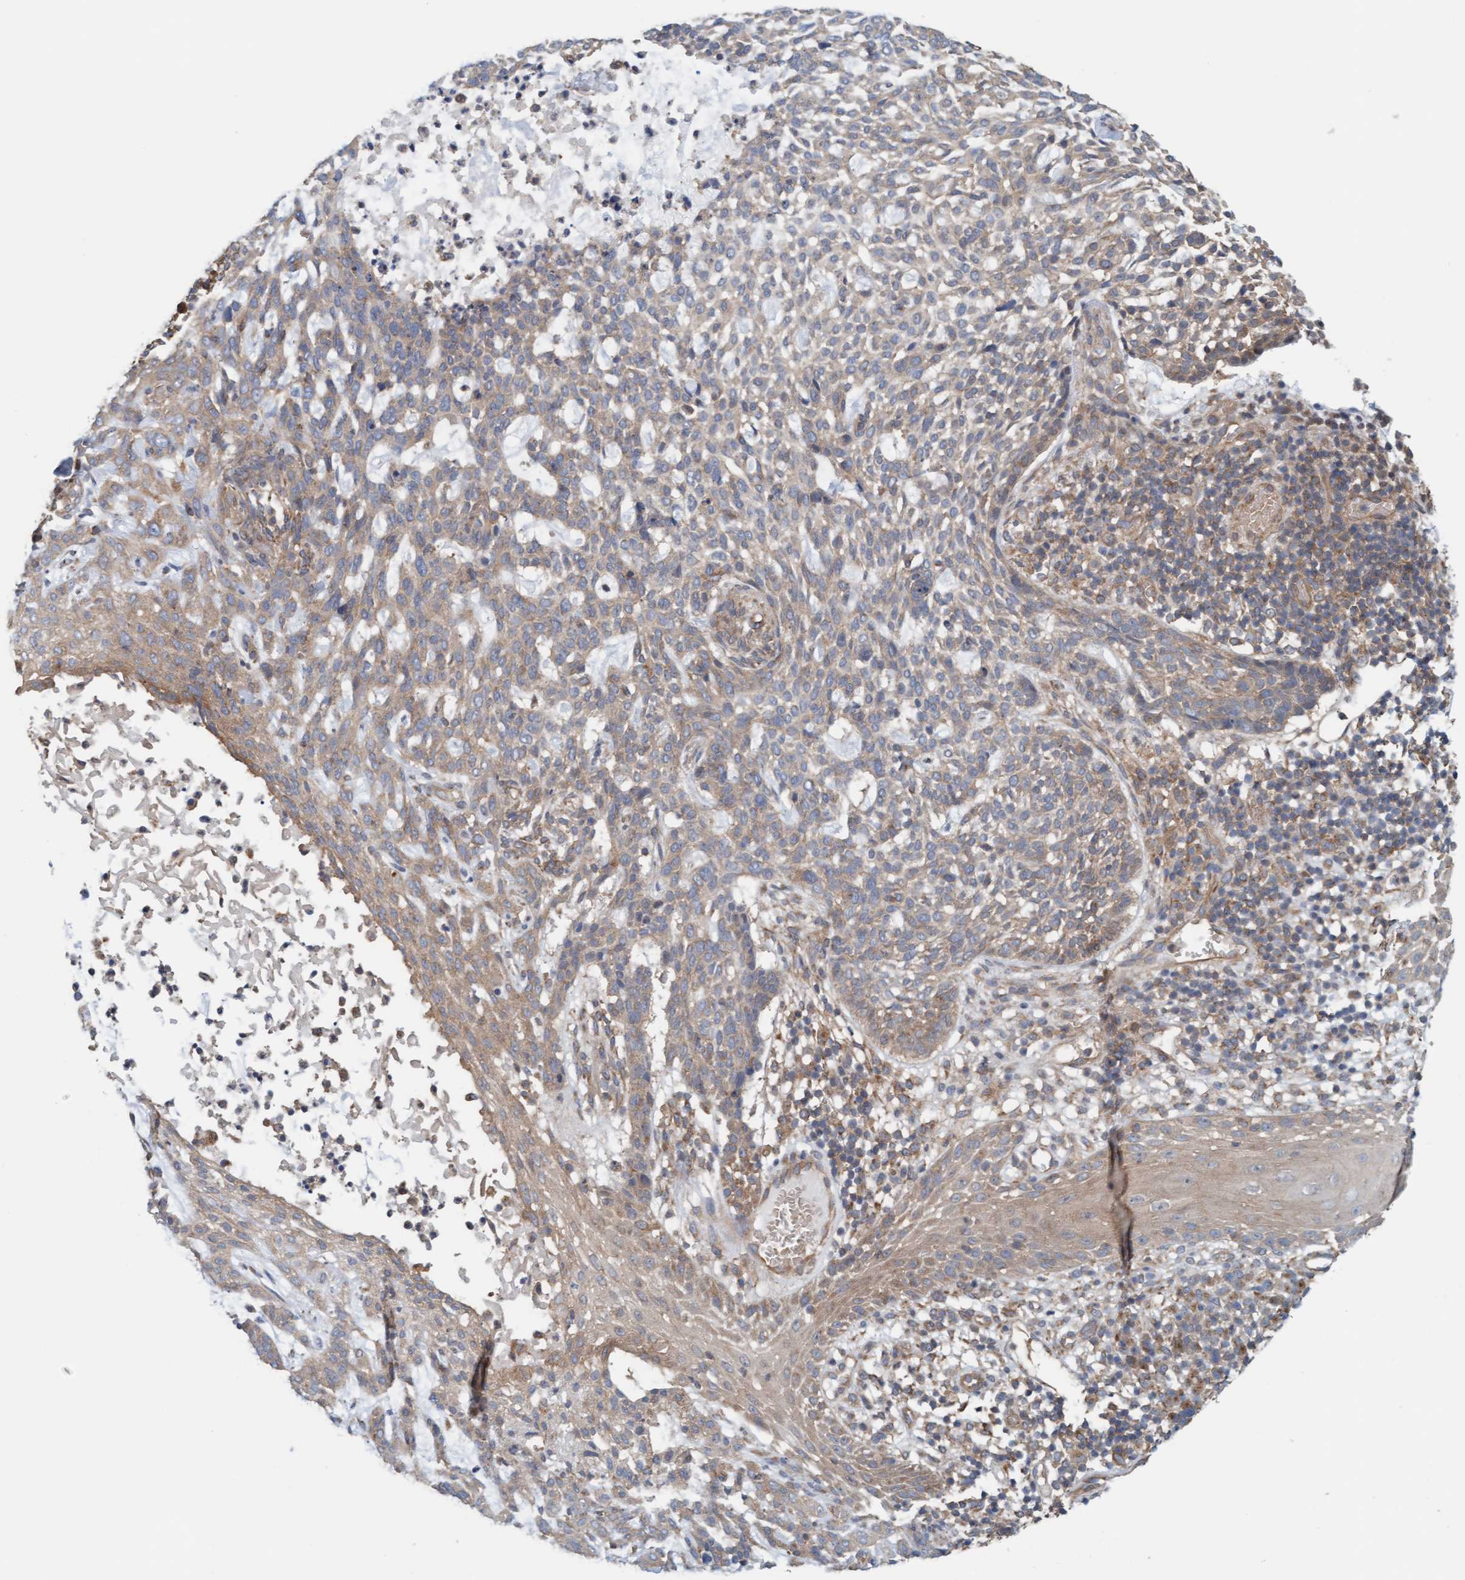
{"staining": {"intensity": "weak", "quantity": "25%-75%", "location": "cytoplasmic/membranous"}, "tissue": "skin cancer", "cell_type": "Tumor cells", "image_type": "cancer", "snomed": [{"axis": "morphology", "description": "Basal cell carcinoma"}, {"axis": "topography", "description": "Skin"}], "caption": "Immunohistochemistry (DAB (3,3'-diaminobenzidine)) staining of human skin cancer displays weak cytoplasmic/membranous protein positivity in about 25%-75% of tumor cells.", "gene": "UBAP1", "patient": {"sex": "female", "age": 64}}